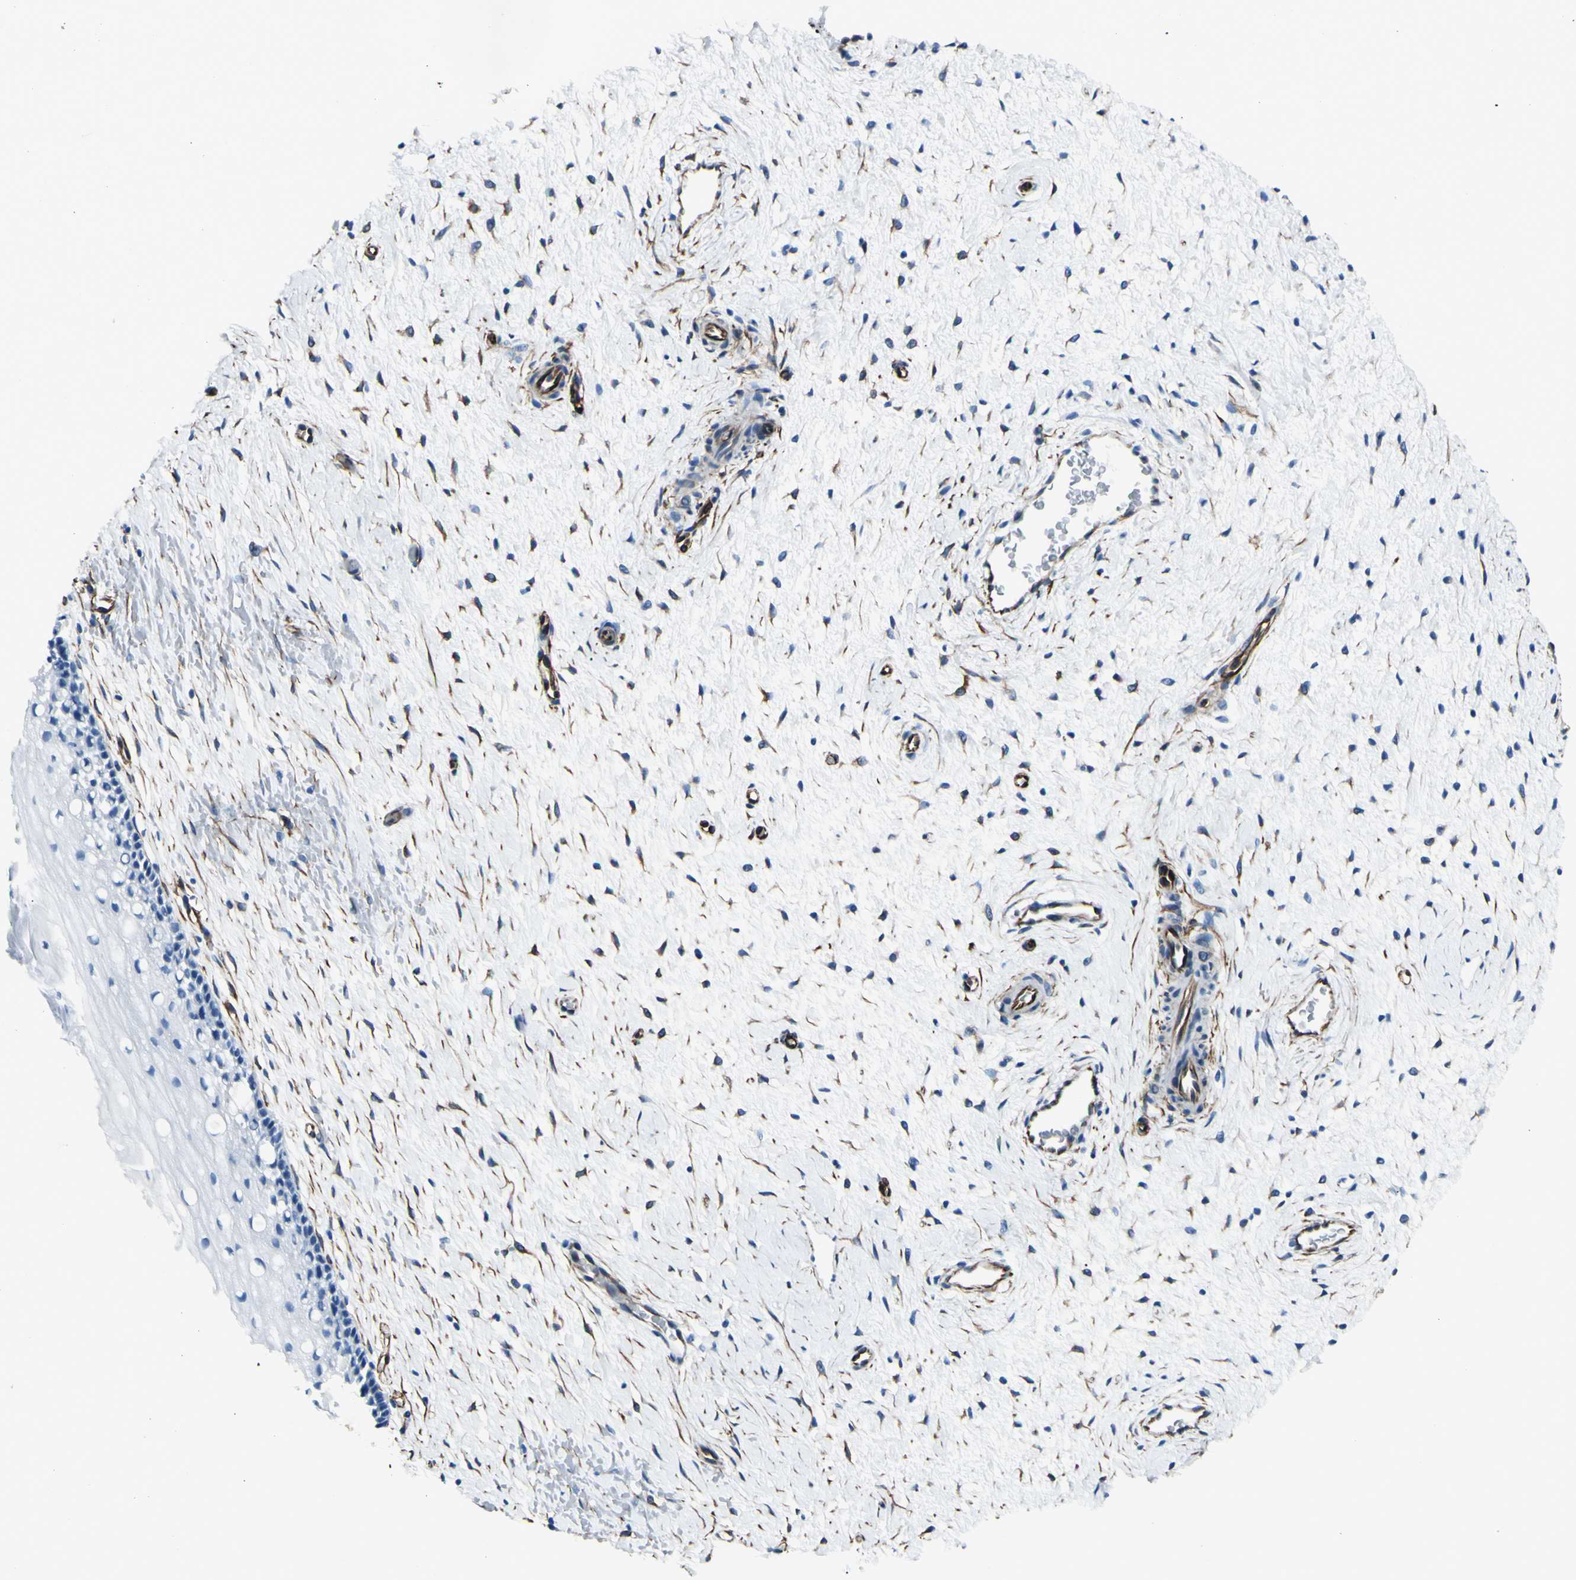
{"staining": {"intensity": "negative", "quantity": "none", "location": "none"}, "tissue": "cervix", "cell_type": "Squamous epithelial cells", "image_type": "normal", "snomed": [{"axis": "morphology", "description": "Normal tissue, NOS"}, {"axis": "topography", "description": "Cervix"}], "caption": "This is an immunohistochemistry micrograph of normal cervix. There is no staining in squamous epithelial cells.", "gene": "PTH2R", "patient": {"sex": "female", "age": 39}}